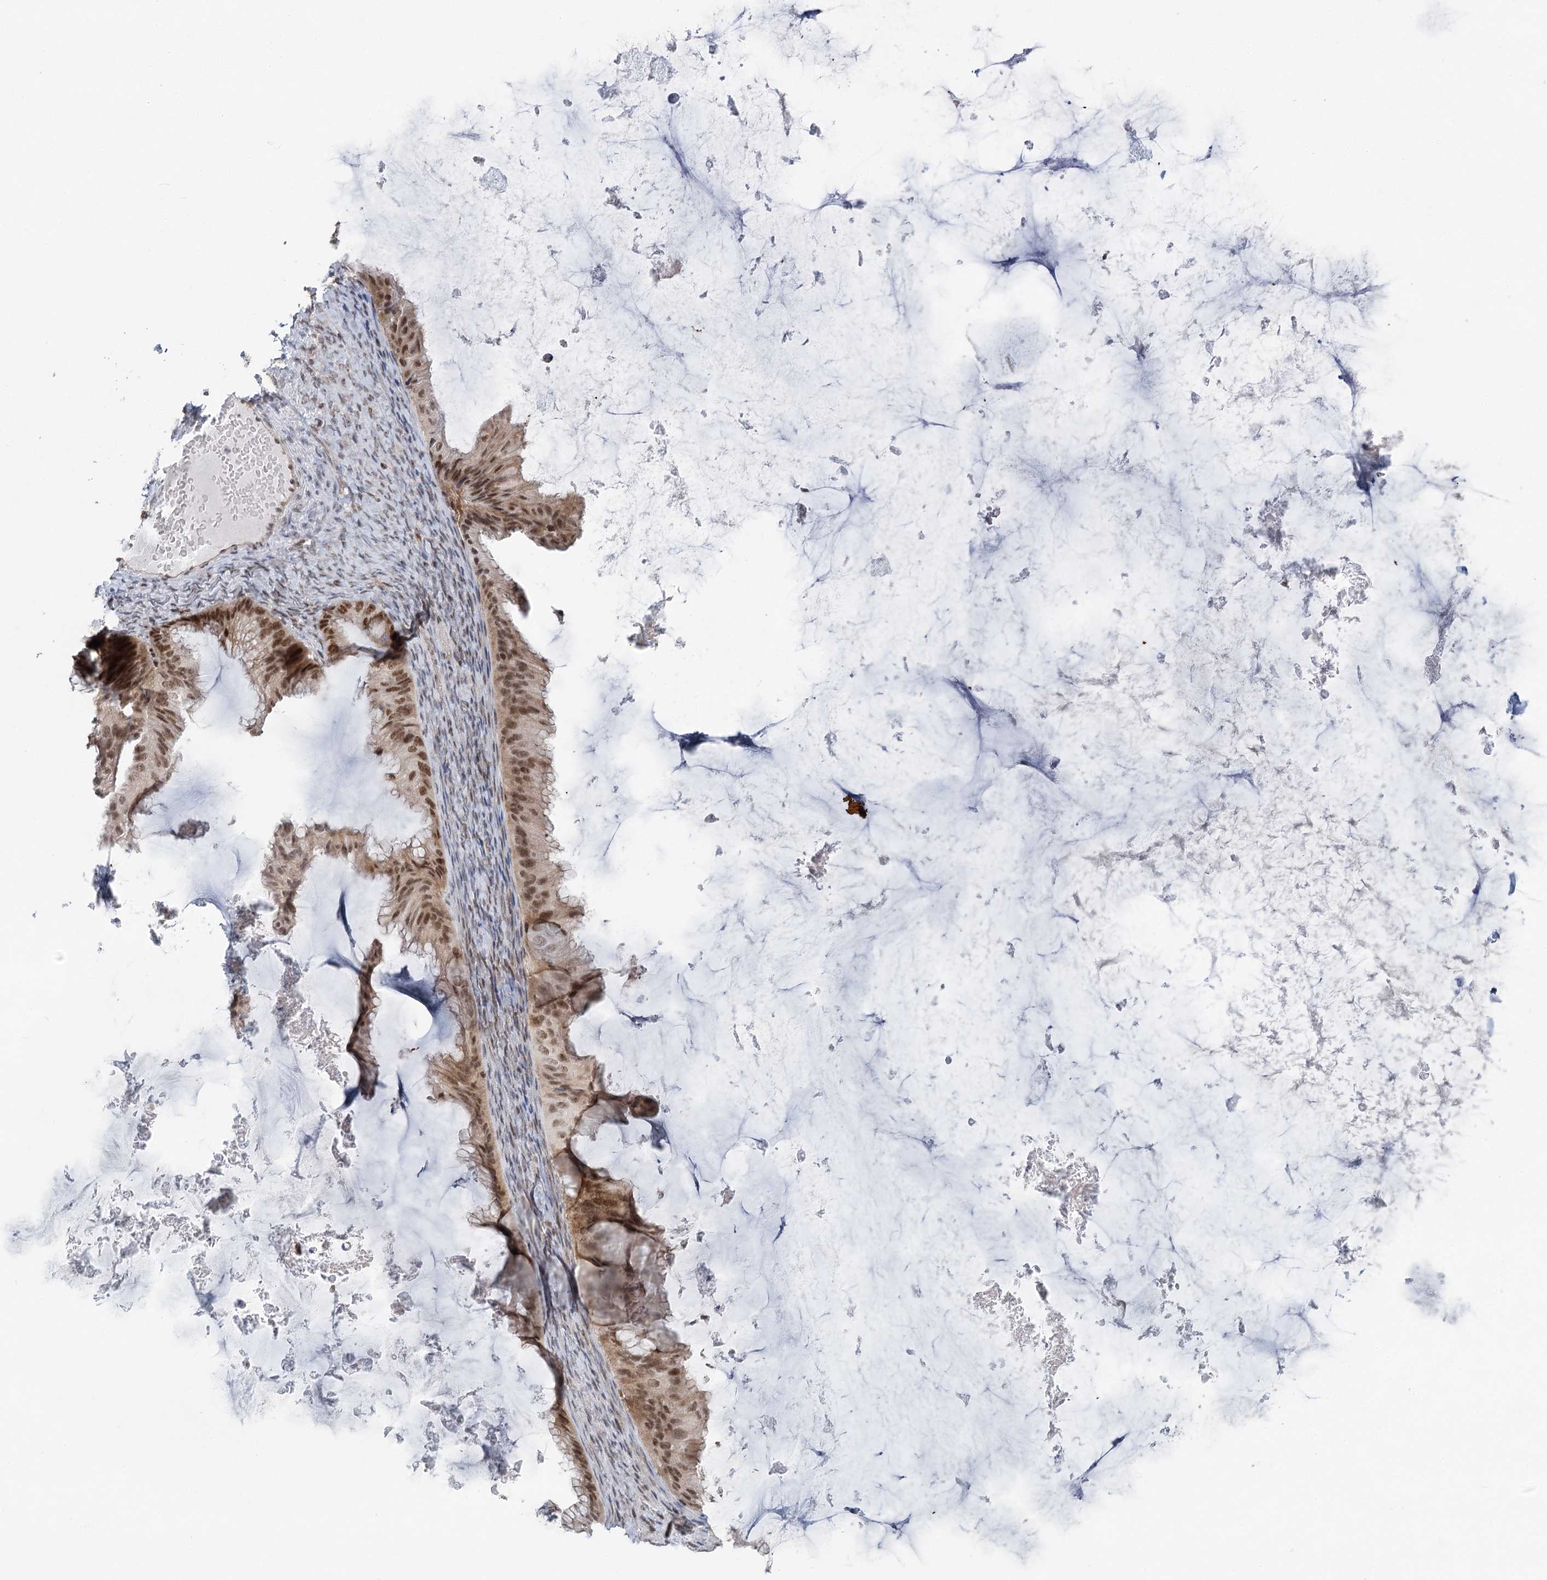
{"staining": {"intensity": "moderate", "quantity": ">75%", "location": "nuclear"}, "tissue": "ovarian cancer", "cell_type": "Tumor cells", "image_type": "cancer", "snomed": [{"axis": "morphology", "description": "Cystadenocarcinoma, mucinous, NOS"}, {"axis": "topography", "description": "Ovary"}], "caption": "Tumor cells show moderate nuclear positivity in approximately >75% of cells in ovarian cancer.", "gene": "PDS5A", "patient": {"sex": "female", "age": 61}}